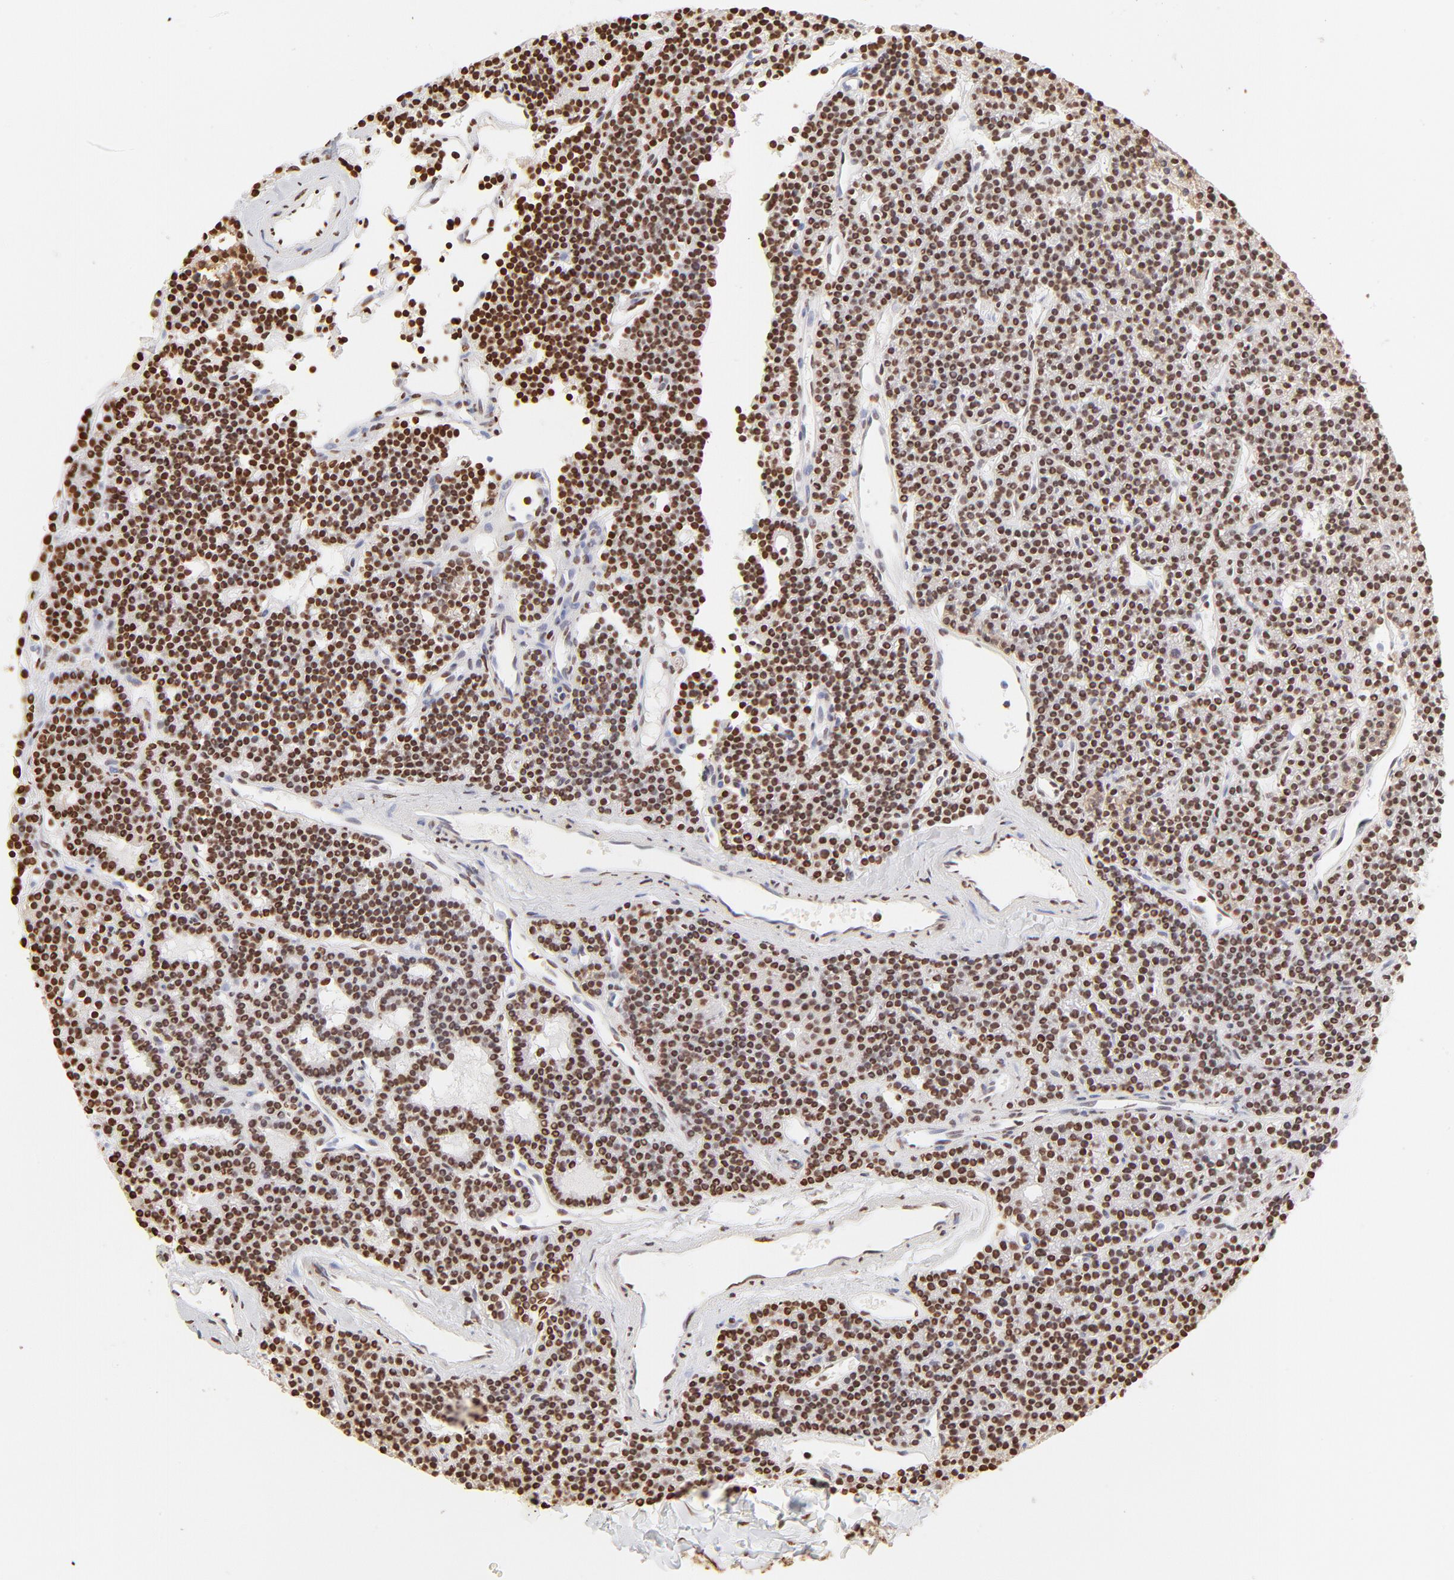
{"staining": {"intensity": "strong", "quantity": ">75%", "location": "cytoplasmic/membranous,nuclear"}, "tissue": "parathyroid gland", "cell_type": "Glandular cells", "image_type": "normal", "snomed": [{"axis": "morphology", "description": "Normal tissue, NOS"}, {"axis": "topography", "description": "Parathyroid gland"}], "caption": "Immunohistochemical staining of benign parathyroid gland shows high levels of strong cytoplasmic/membranous,nuclear staining in about >75% of glandular cells.", "gene": "ZNF540", "patient": {"sex": "female", "age": 45}}